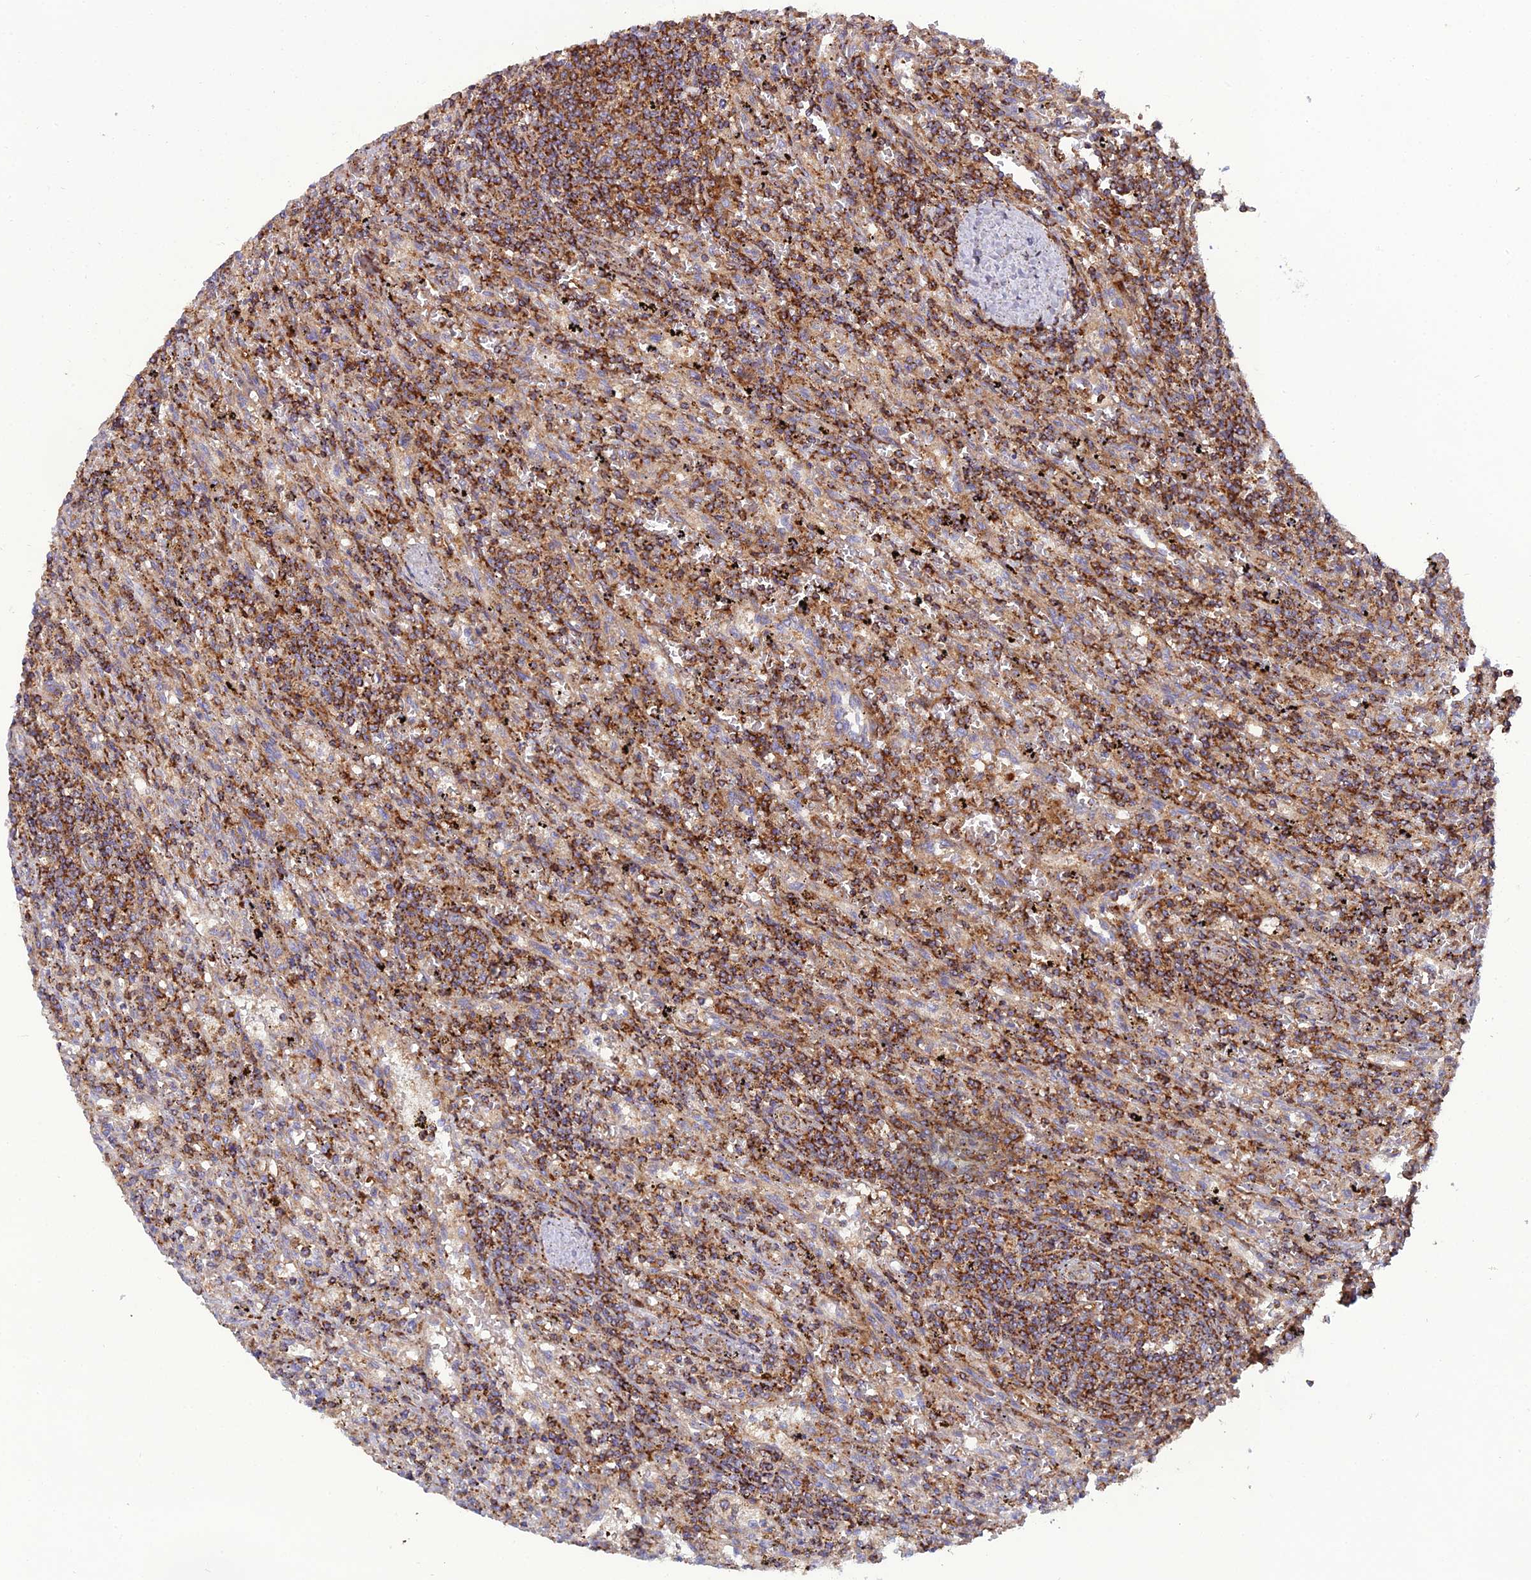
{"staining": {"intensity": "moderate", "quantity": ">75%", "location": "cytoplasmic/membranous"}, "tissue": "lymphoma", "cell_type": "Tumor cells", "image_type": "cancer", "snomed": [{"axis": "morphology", "description": "Malignant lymphoma, non-Hodgkin's type, Low grade"}, {"axis": "topography", "description": "Spleen"}], "caption": "The image shows a brown stain indicating the presence of a protein in the cytoplasmic/membranous of tumor cells in lymphoma.", "gene": "LNPEP", "patient": {"sex": "male", "age": 76}}